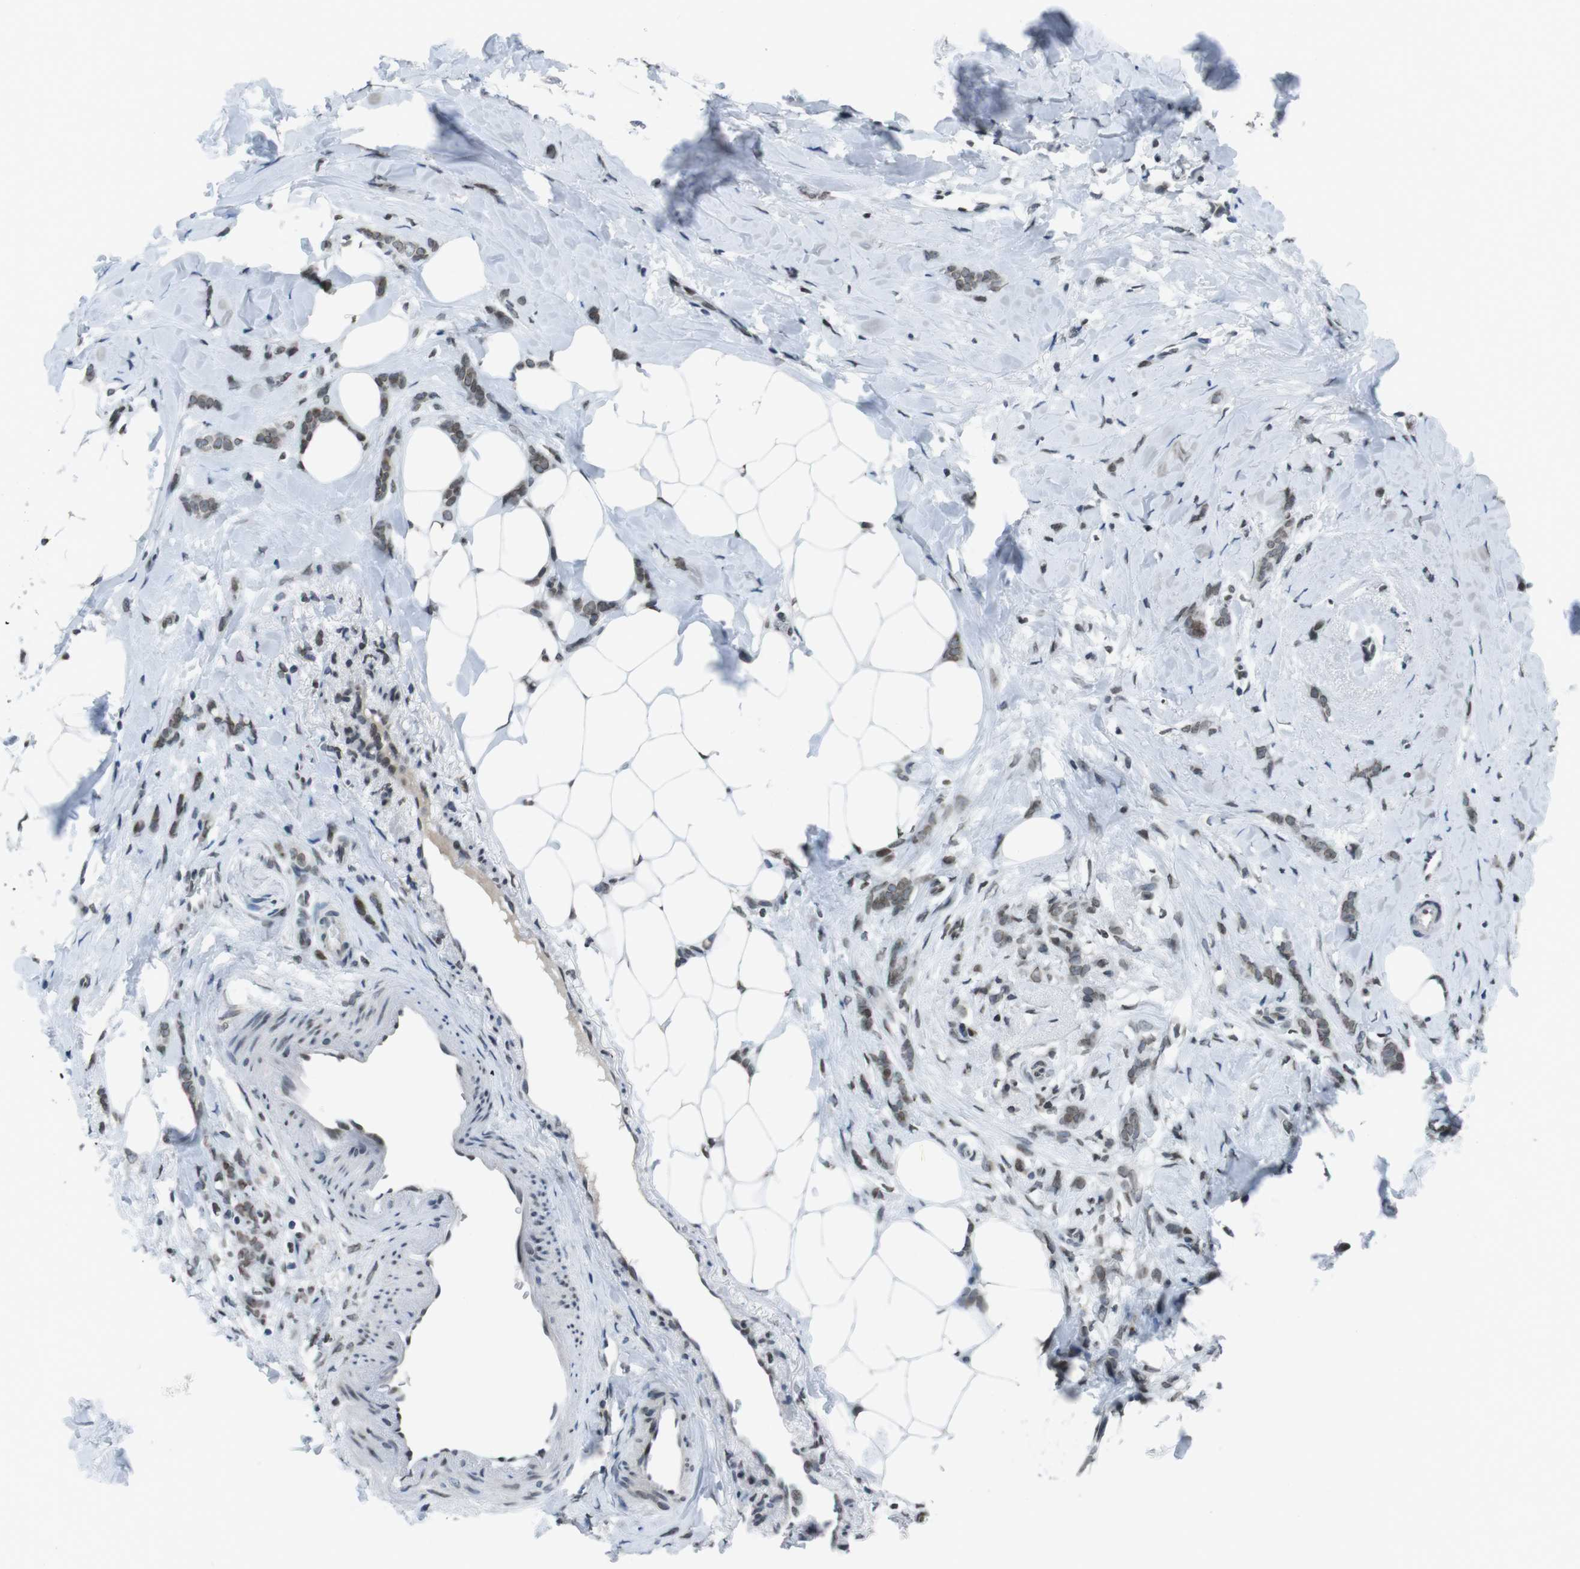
{"staining": {"intensity": "moderate", "quantity": ">75%", "location": "cytoplasmic/membranous,nuclear"}, "tissue": "breast cancer", "cell_type": "Tumor cells", "image_type": "cancer", "snomed": [{"axis": "morphology", "description": "Lobular carcinoma, in situ"}, {"axis": "morphology", "description": "Lobular carcinoma"}, {"axis": "topography", "description": "Breast"}], "caption": "Human lobular carcinoma (breast) stained with a protein marker reveals moderate staining in tumor cells.", "gene": "MAD1L1", "patient": {"sex": "female", "age": 41}}